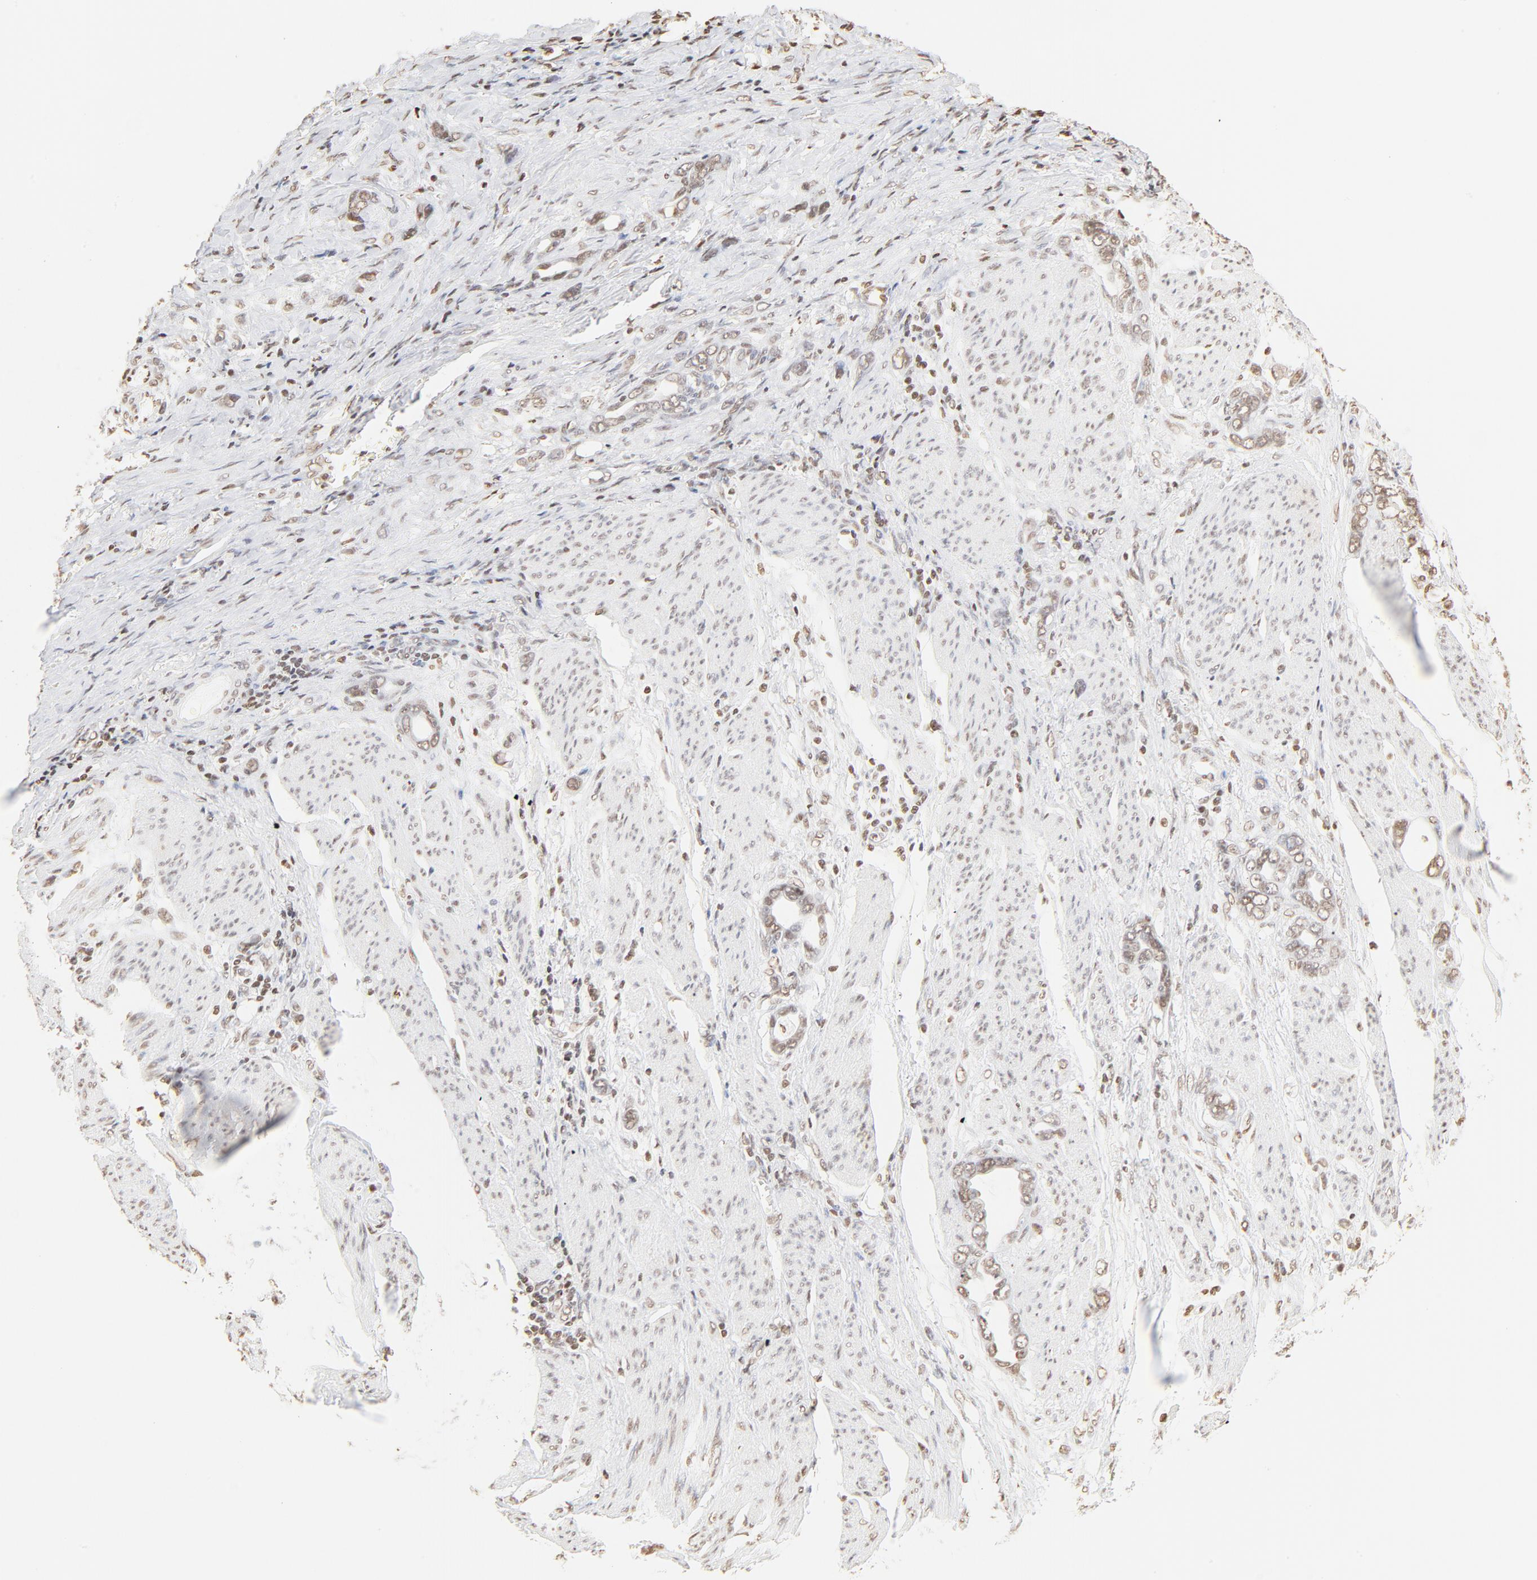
{"staining": {"intensity": "weak", "quantity": ">75%", "location": "nuclear"}, "tissue": "stomach cancer", "cell_type": "Tumor cells", "image_type": "cancer", "snomed": [{"axis": "morphology", "description": "Adenocarcinoma, NOS"}, {"axis": "topography", "description": "Stomach"}], "caption": "Brown immunohistochemical staining in human stomach cancer exhibits weak nuclear expression in about >75% of tumor cells. Nuclei are stained in blue.", "gene": "ZNF540", "patient": {"sex": "male", "age": 78}}